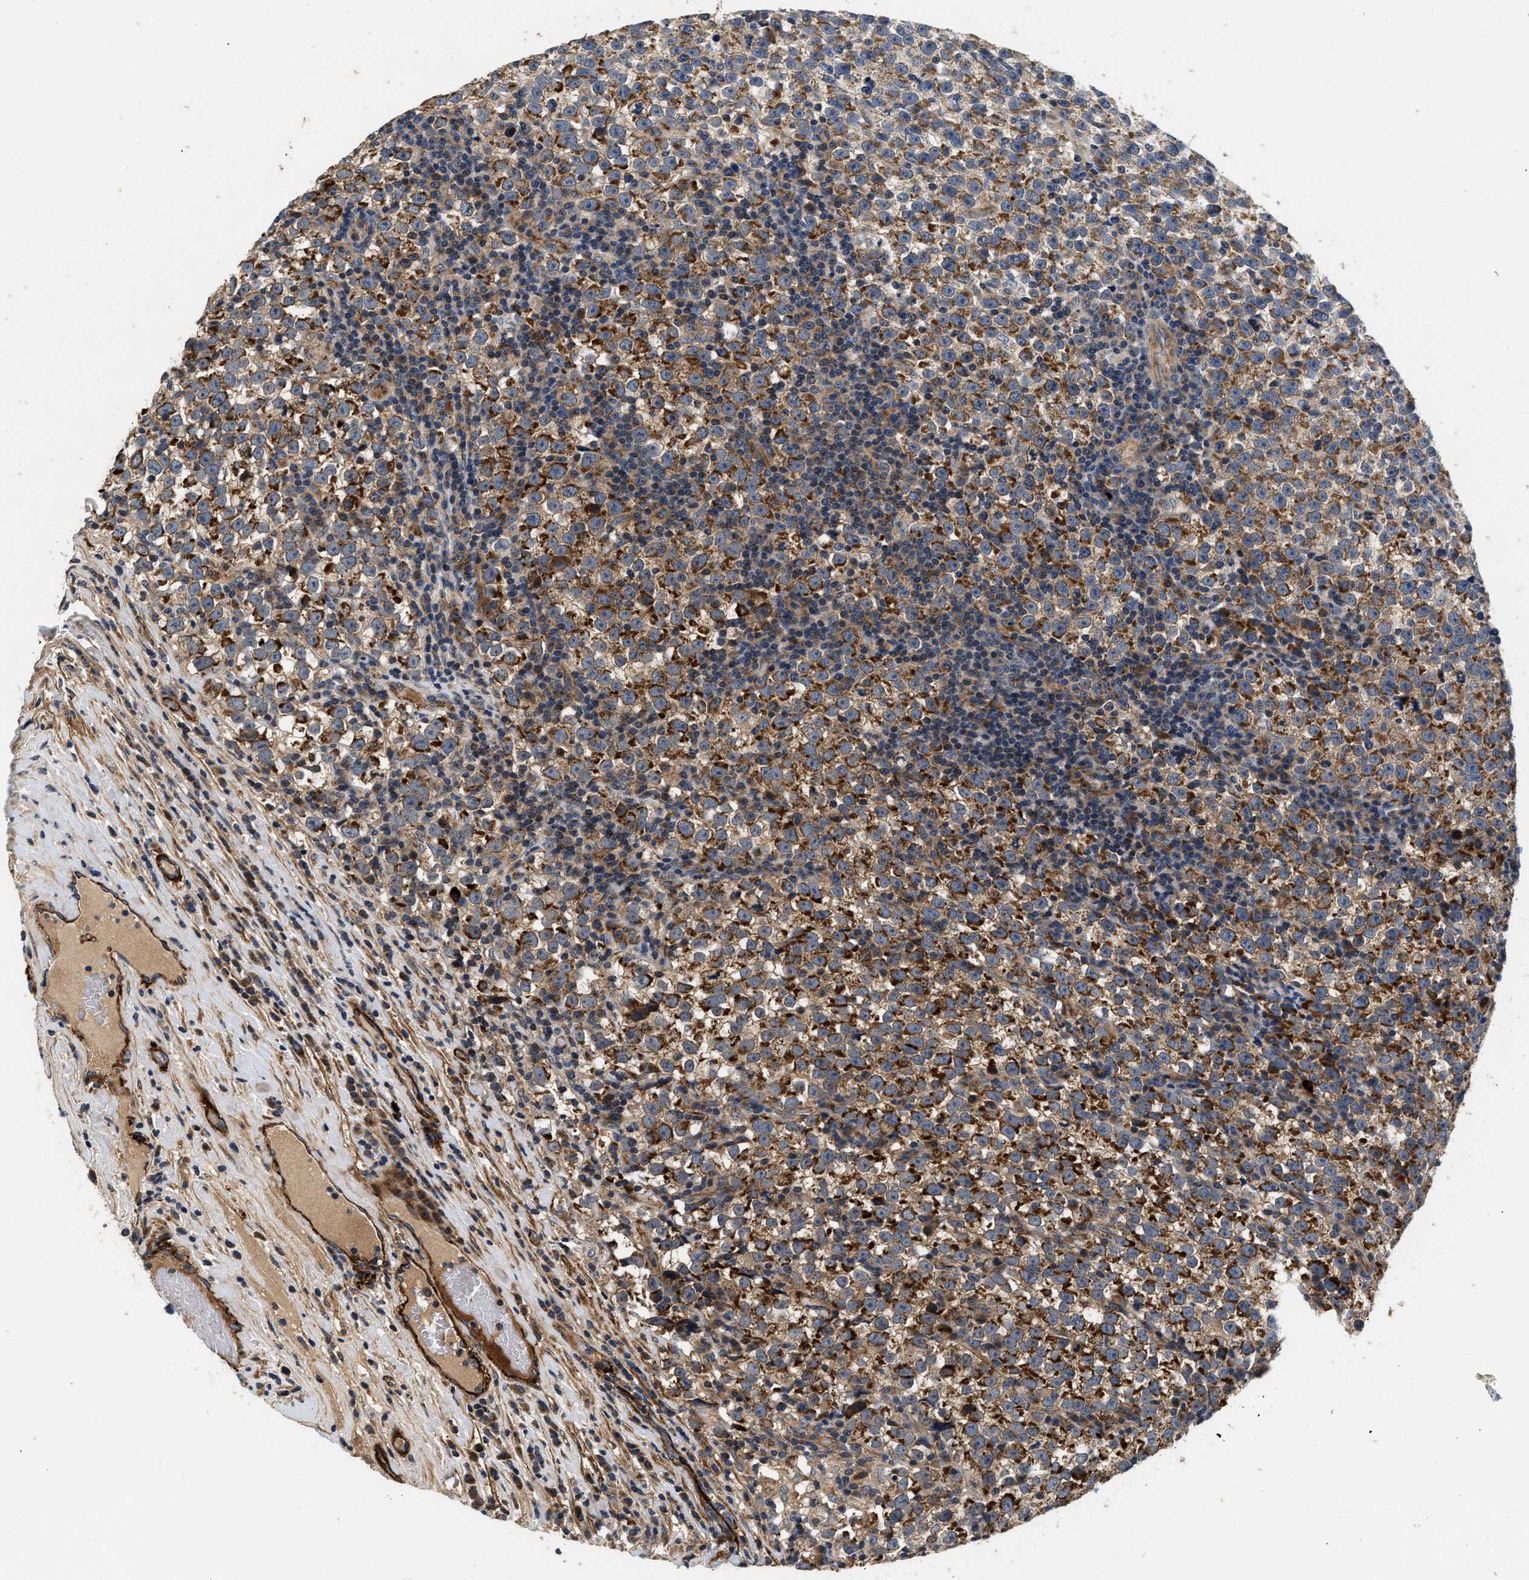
{"staining": {"intensity": "strong", "quantity": ">75%", "location": "cytoplasmic/membranous"}, "tissue": "testis cancer", "cell_type": "Tumor cells", "image_type": "cancer", "snomed": [{"axis": "morphology", "description": "Normal tissue, NOS"}, {"axis": "morphology", "description": "Seminoma, NOS"}, {"axis": "topography", "description": "Testis"}], "caption": "Immunohistochemistry of seminoma (testis) reveals high levels of strong cytoplasmic/membranous expression in approximately >75% of tumor cells.", "gene": "NME6", "patient": {"sex": "male", "age": 43}}